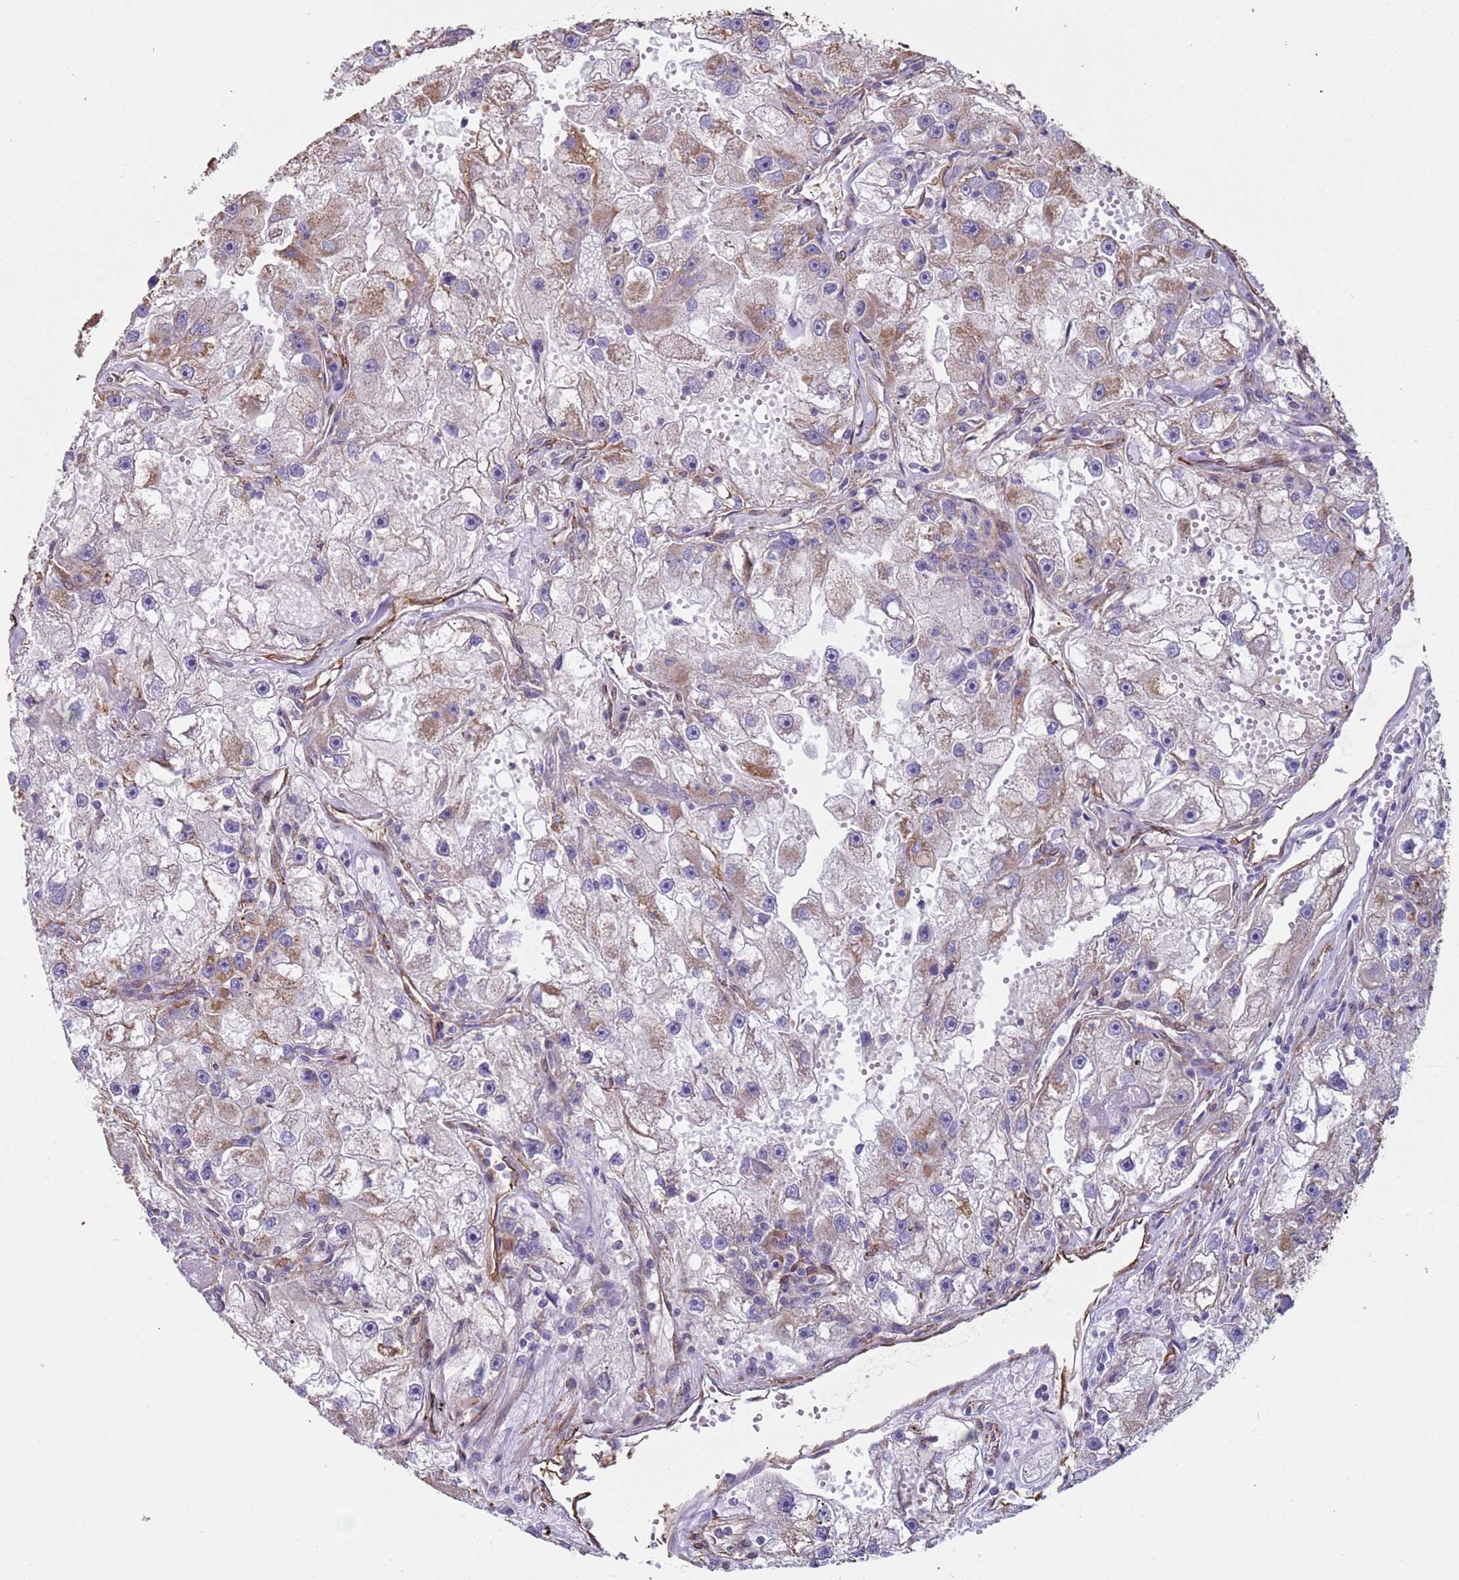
{"staining": {"intensity": "moderate", "quantity": "25%-75%", "location": "cytoplasmic/membranous"}, "tissue": "renal cancer", "cell_type": "Tumor cells", "image_type": "cancer", "snomed": [{"axis": "morphology", "description": "Adenocarcinoma, NOS"}, {"axis": "topography", "description": "Kidney"}], "caption": "A photomicrograph of human renal cancer stained for a protein displays moderate cytoplasmic/membranous brown staining in tumor cells.", "gene": "GASK1A", "patient": {"sex": "male", "age": 63}}